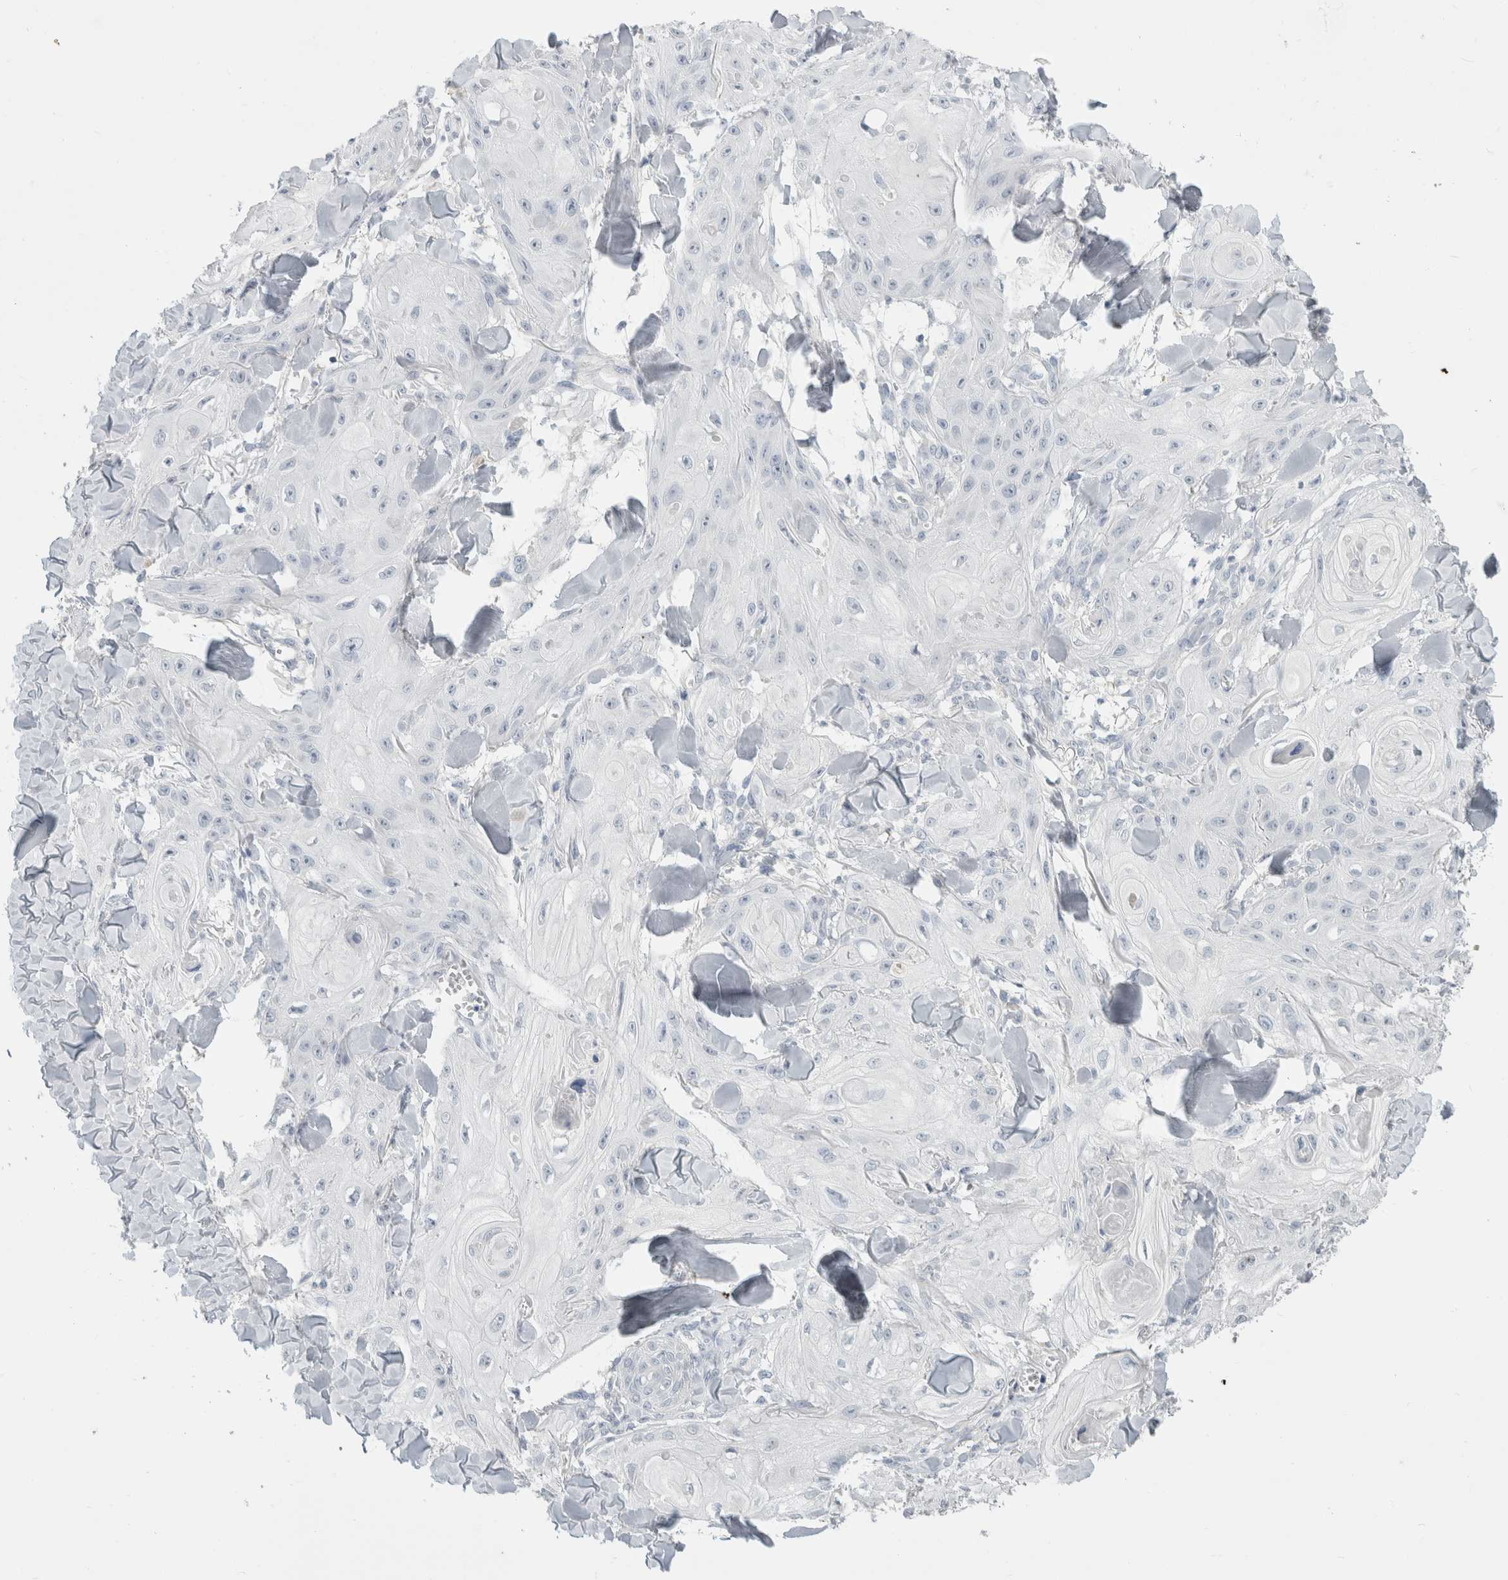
{"staining": {"intensity": "negative", "quantity": "none", "location": "none"}, "tissue": "skin cancer", "cell_type": "Tumor cells", "image_type": "cancer", "snomed": [{"axis": "morphology", "description": "Squamous cell carcinoma, NOS"}, {"axis": "topography", "description": "Skin"}], "caption": "An immunohistochemistry photomicrograph of squamous cell carcinoma (skin) is shown. There is no staining in tumor cells of squamous cell carcinoma (skin). (DAB immunohistochemistry, high magnification).", "gene": "SLC6A1", "patient": {"sex": "male", "age": 74}}